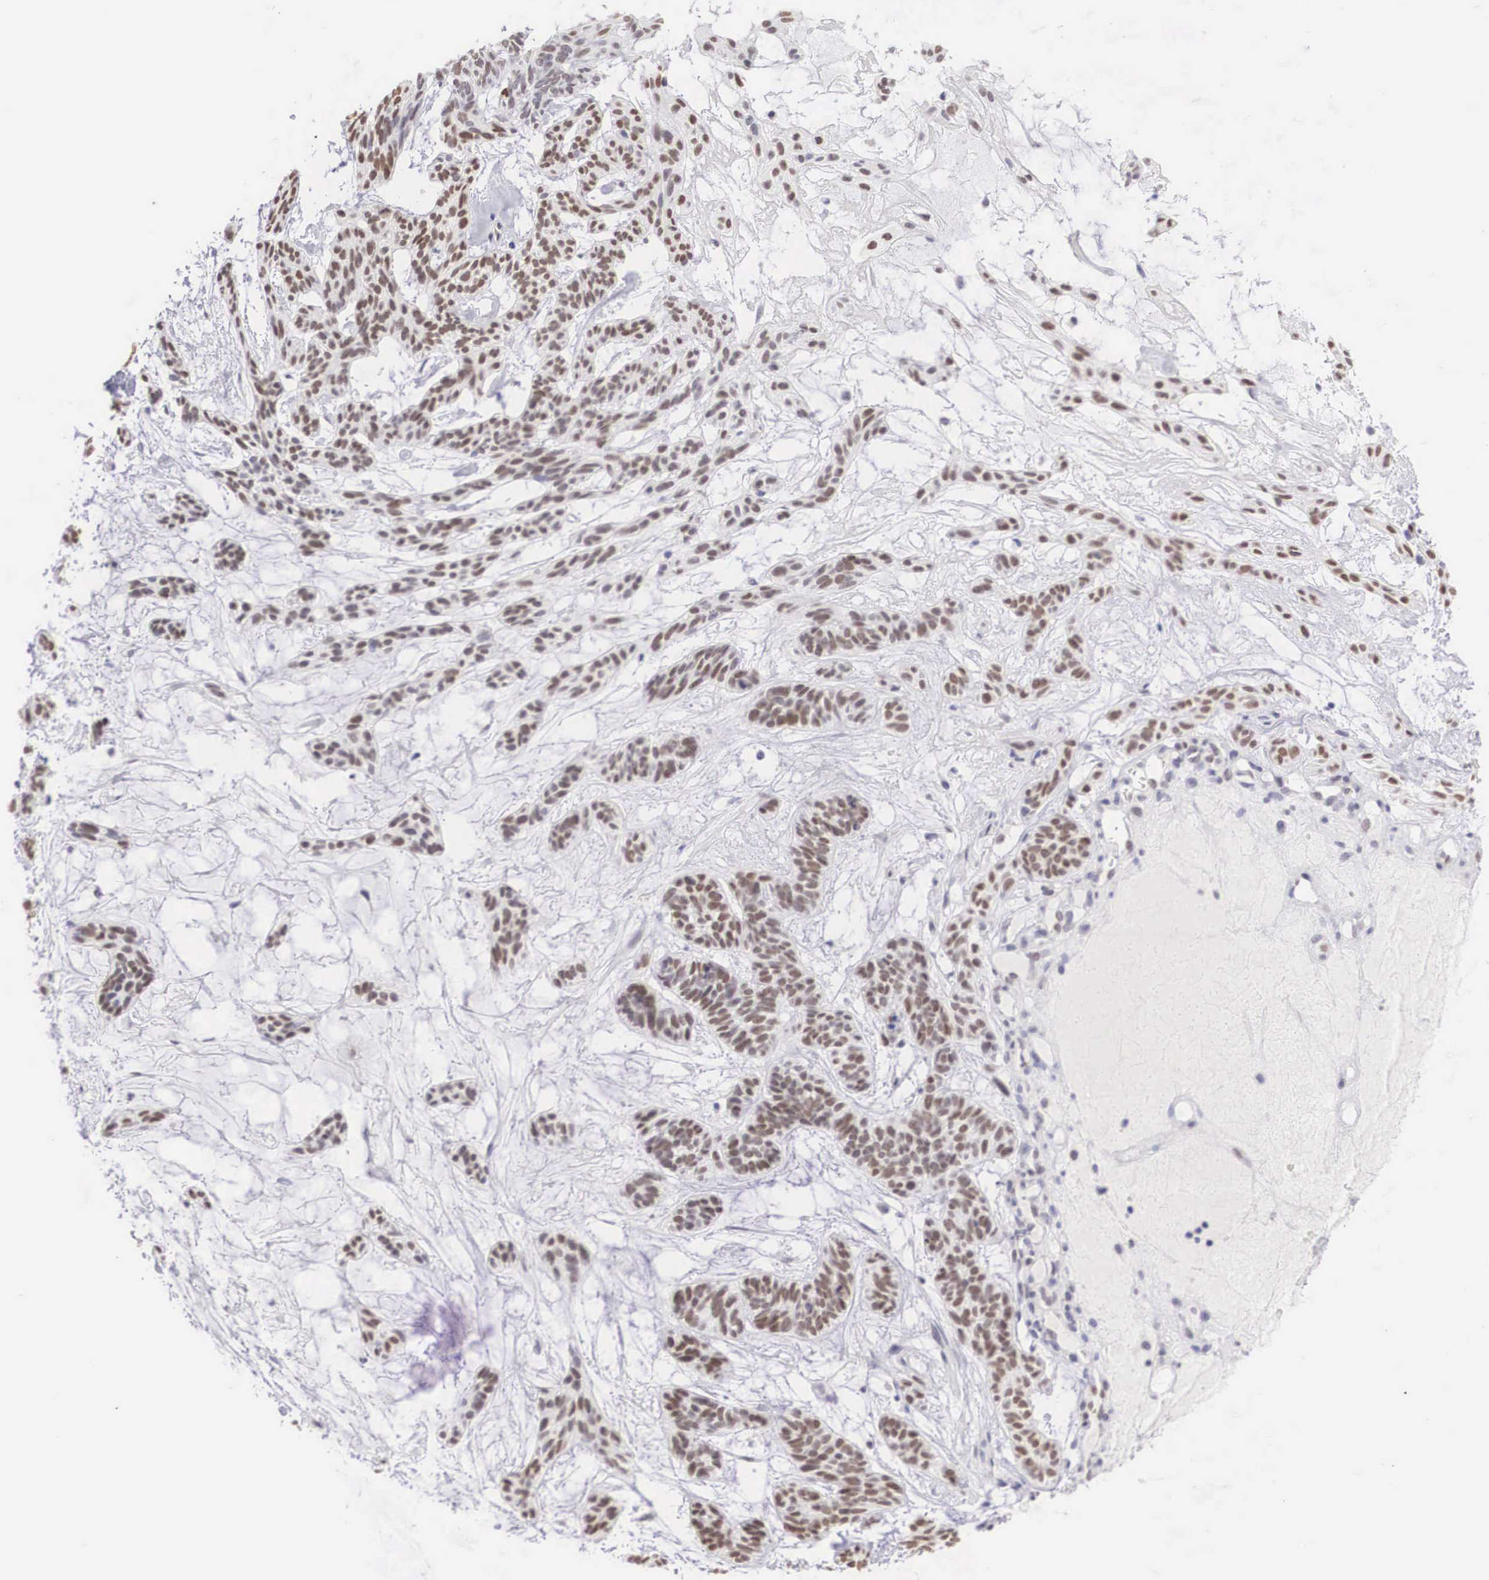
{"staining": {"intensity": "strong", "quantity": ">75%", "location": "nuclear"}, "tissue": "skin cancer", "cell_type": "Tumor cells", "image_type": "cancer", "snomed": [{"axis": "morphology", "description": "Basal cell carcinoma"}, {"axis": "topography", "description": "Skin"}], "caption": "The histopathology image reveals a brown stain indicating the presence of a protein in the nuclear of tumor cells in skin basal cell carcinoma.", "gene": "HMGN5", "patient": {"sex": "male", "age": 75}}